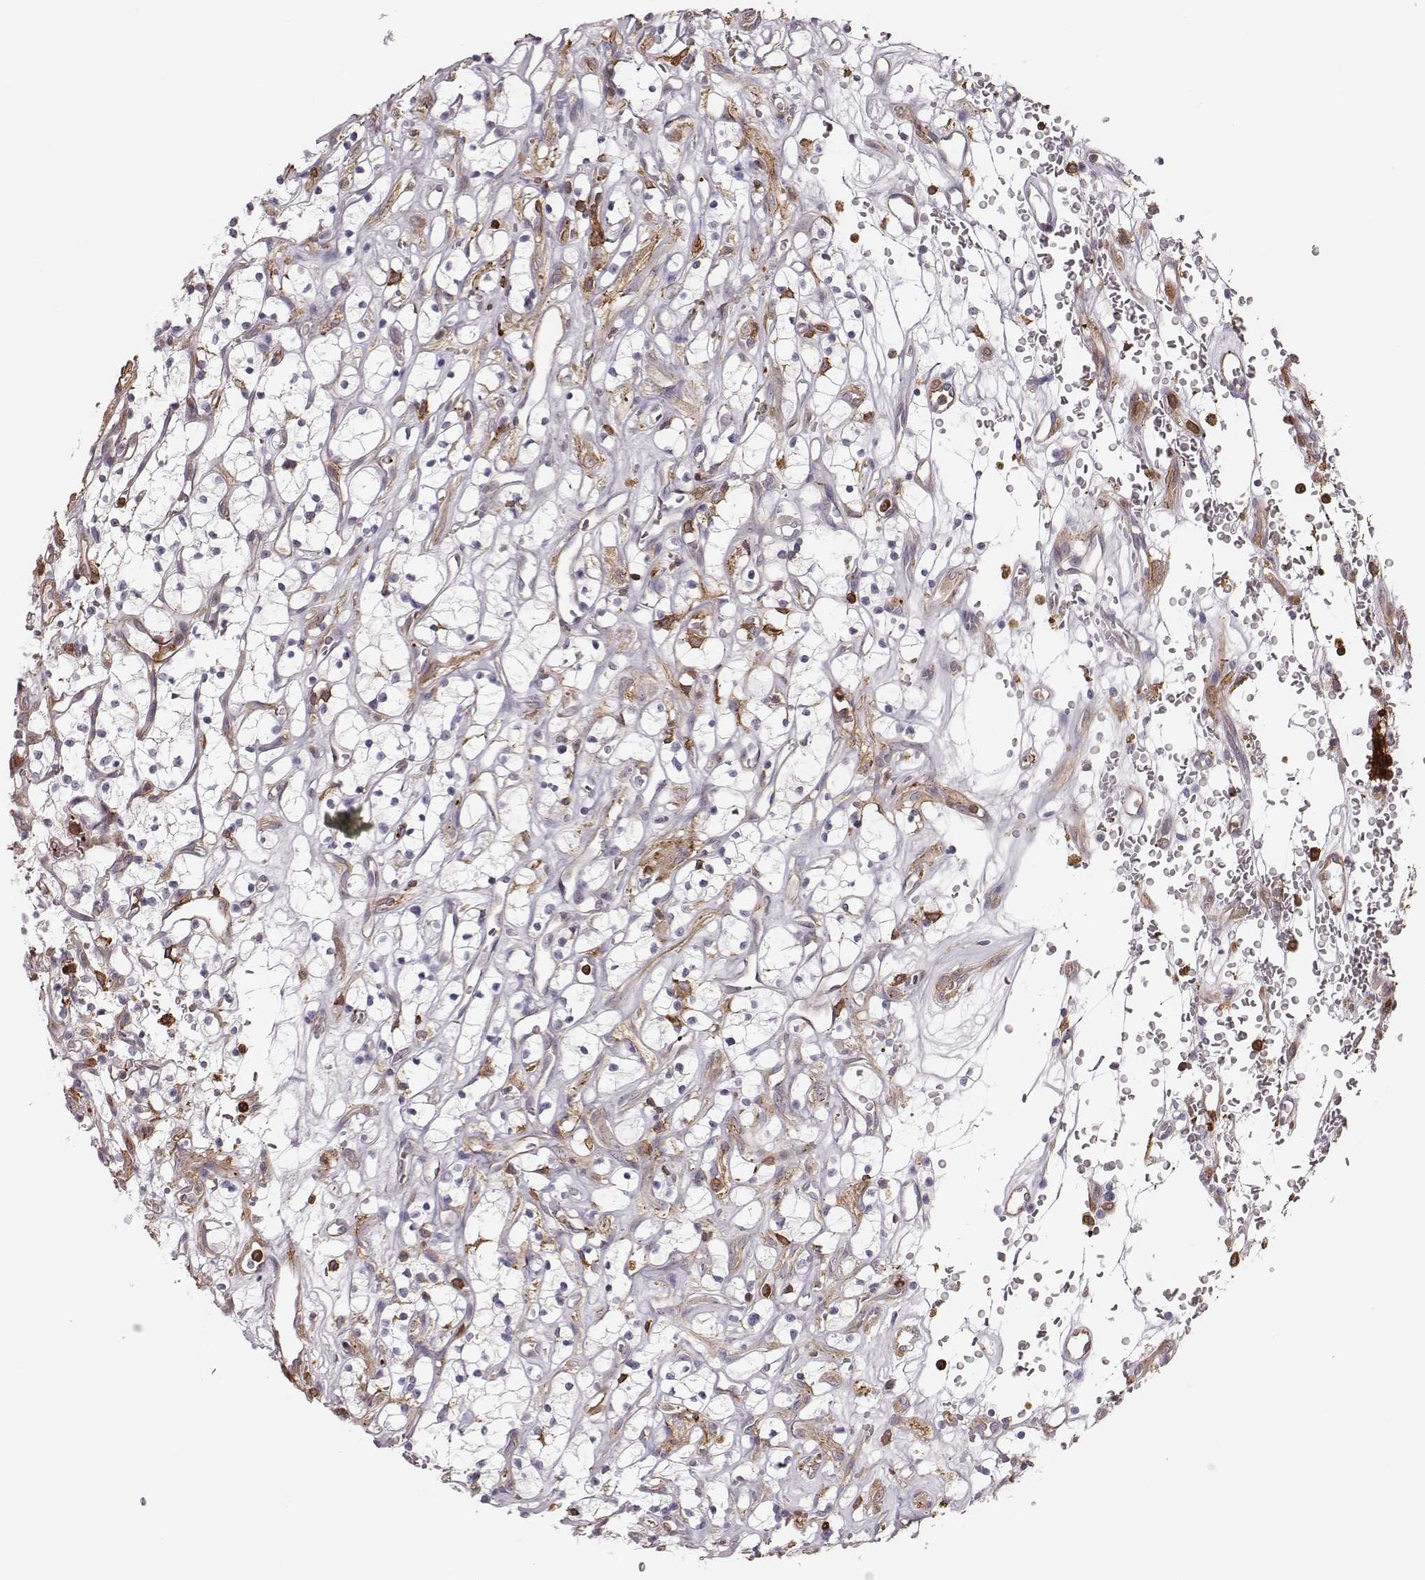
{"staining": {"intensity": "negative", "quantity": "none", "location": "none"}, "tissue": "renal cancer", "cell_type": "Tumor cells", "image_type": "cancer", "snomed": [{"axis": "morphology", "description": "Adenocarcinoma, NOS"}, {"axis": "topography", "description": "Kidney"}], "caption": "Renal cancer was stained to show a protein in brown. There is no significant positivity in tumor cells.", "gene": "ZYX", "patient": {"sex": "female", "age": 64}}